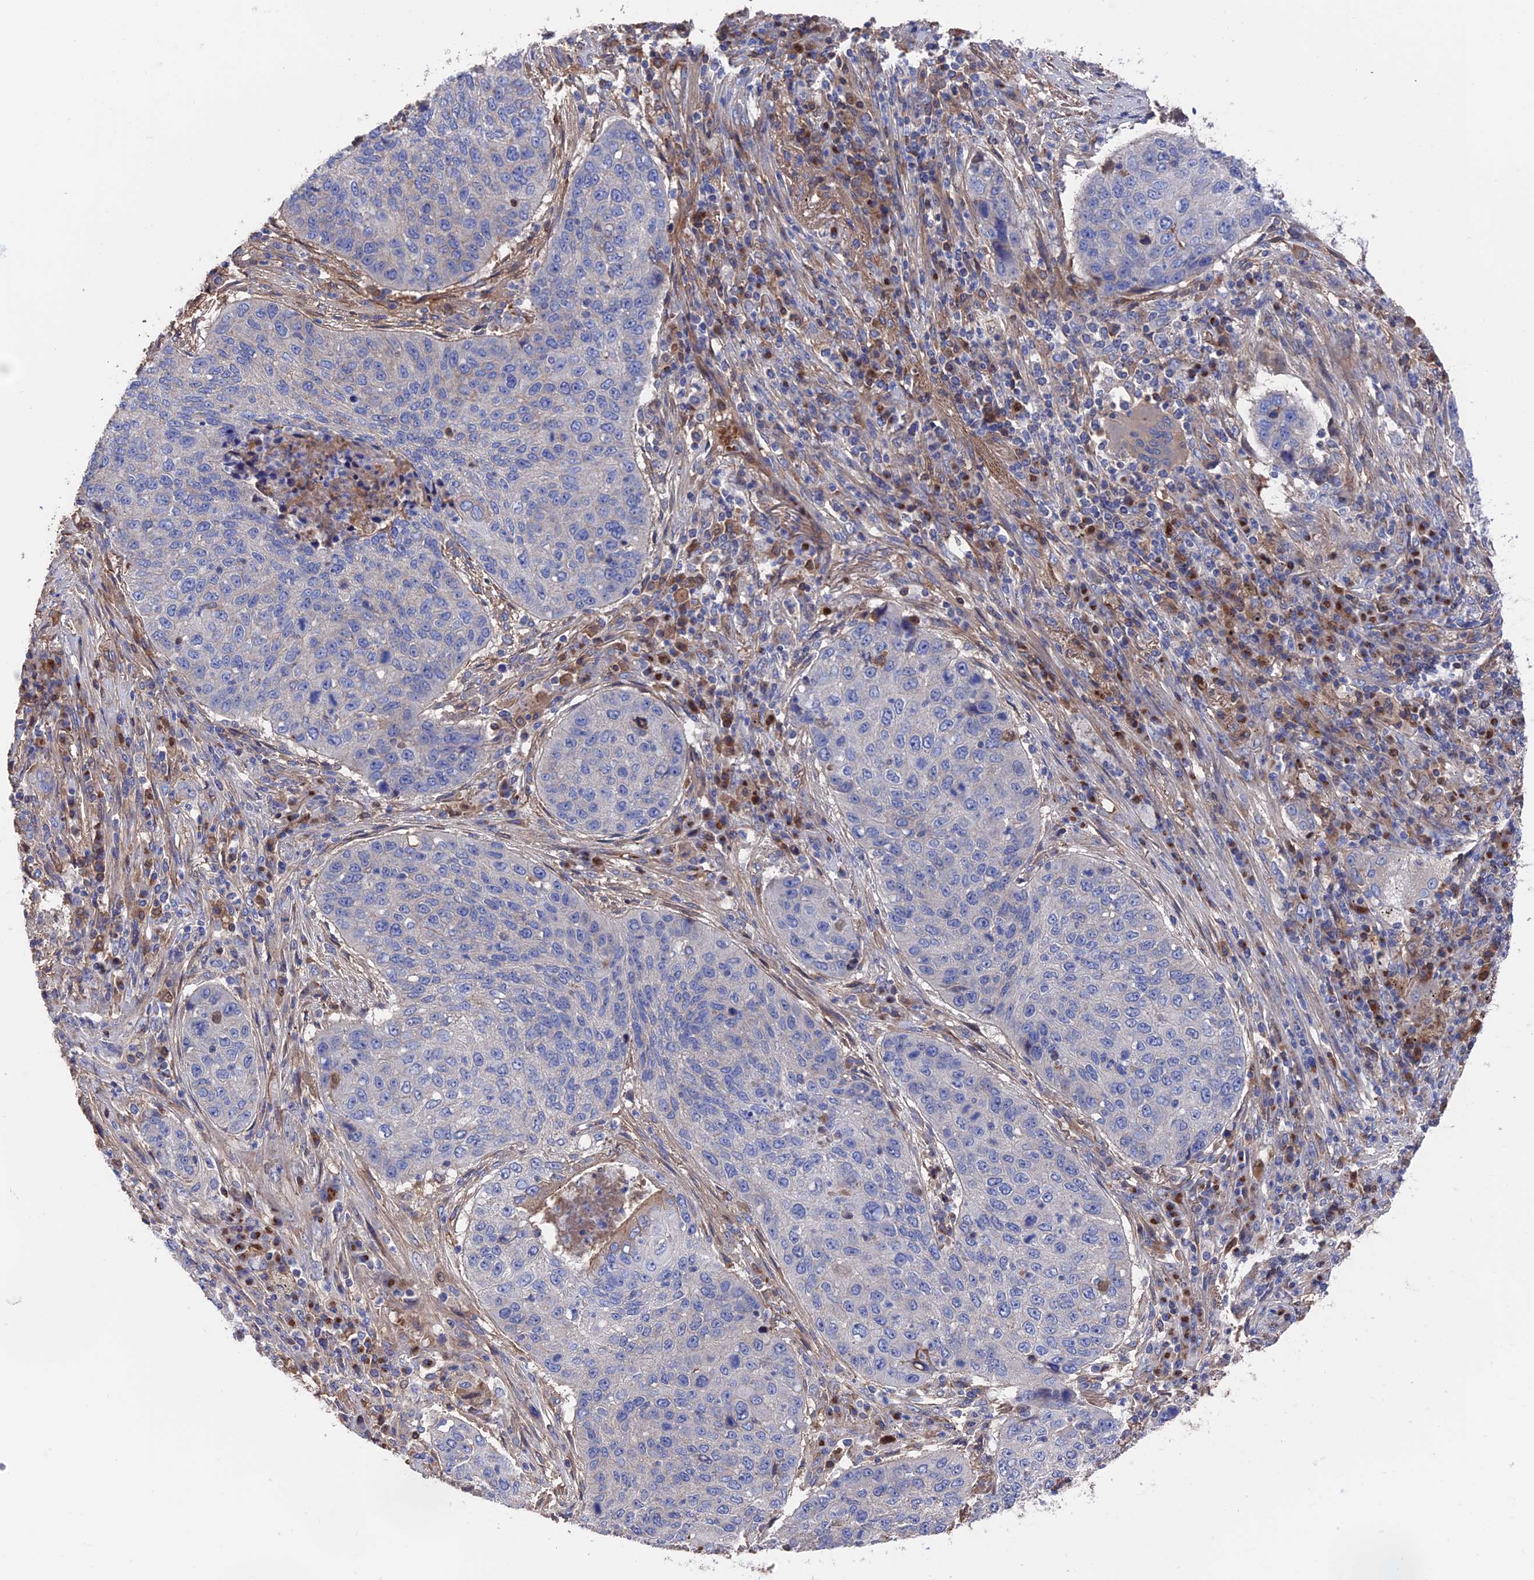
{"staining": {"intensity": "negative", "quantity": "none", "location": "none"}, "tissue": "lung cancer", "cell_type": "Tumor cells", "image_type": "cancer", "snomed": [{"axis": "morphology", "description": "Squamous cell carcinoma, NOS"}, {"axis": "topography", "description": "Lung"}], "caption": "Tumor cells show no significant positivity in lung cancer.", "gene": "HPF1", "patient": {"sex": "female", "age": 63}}